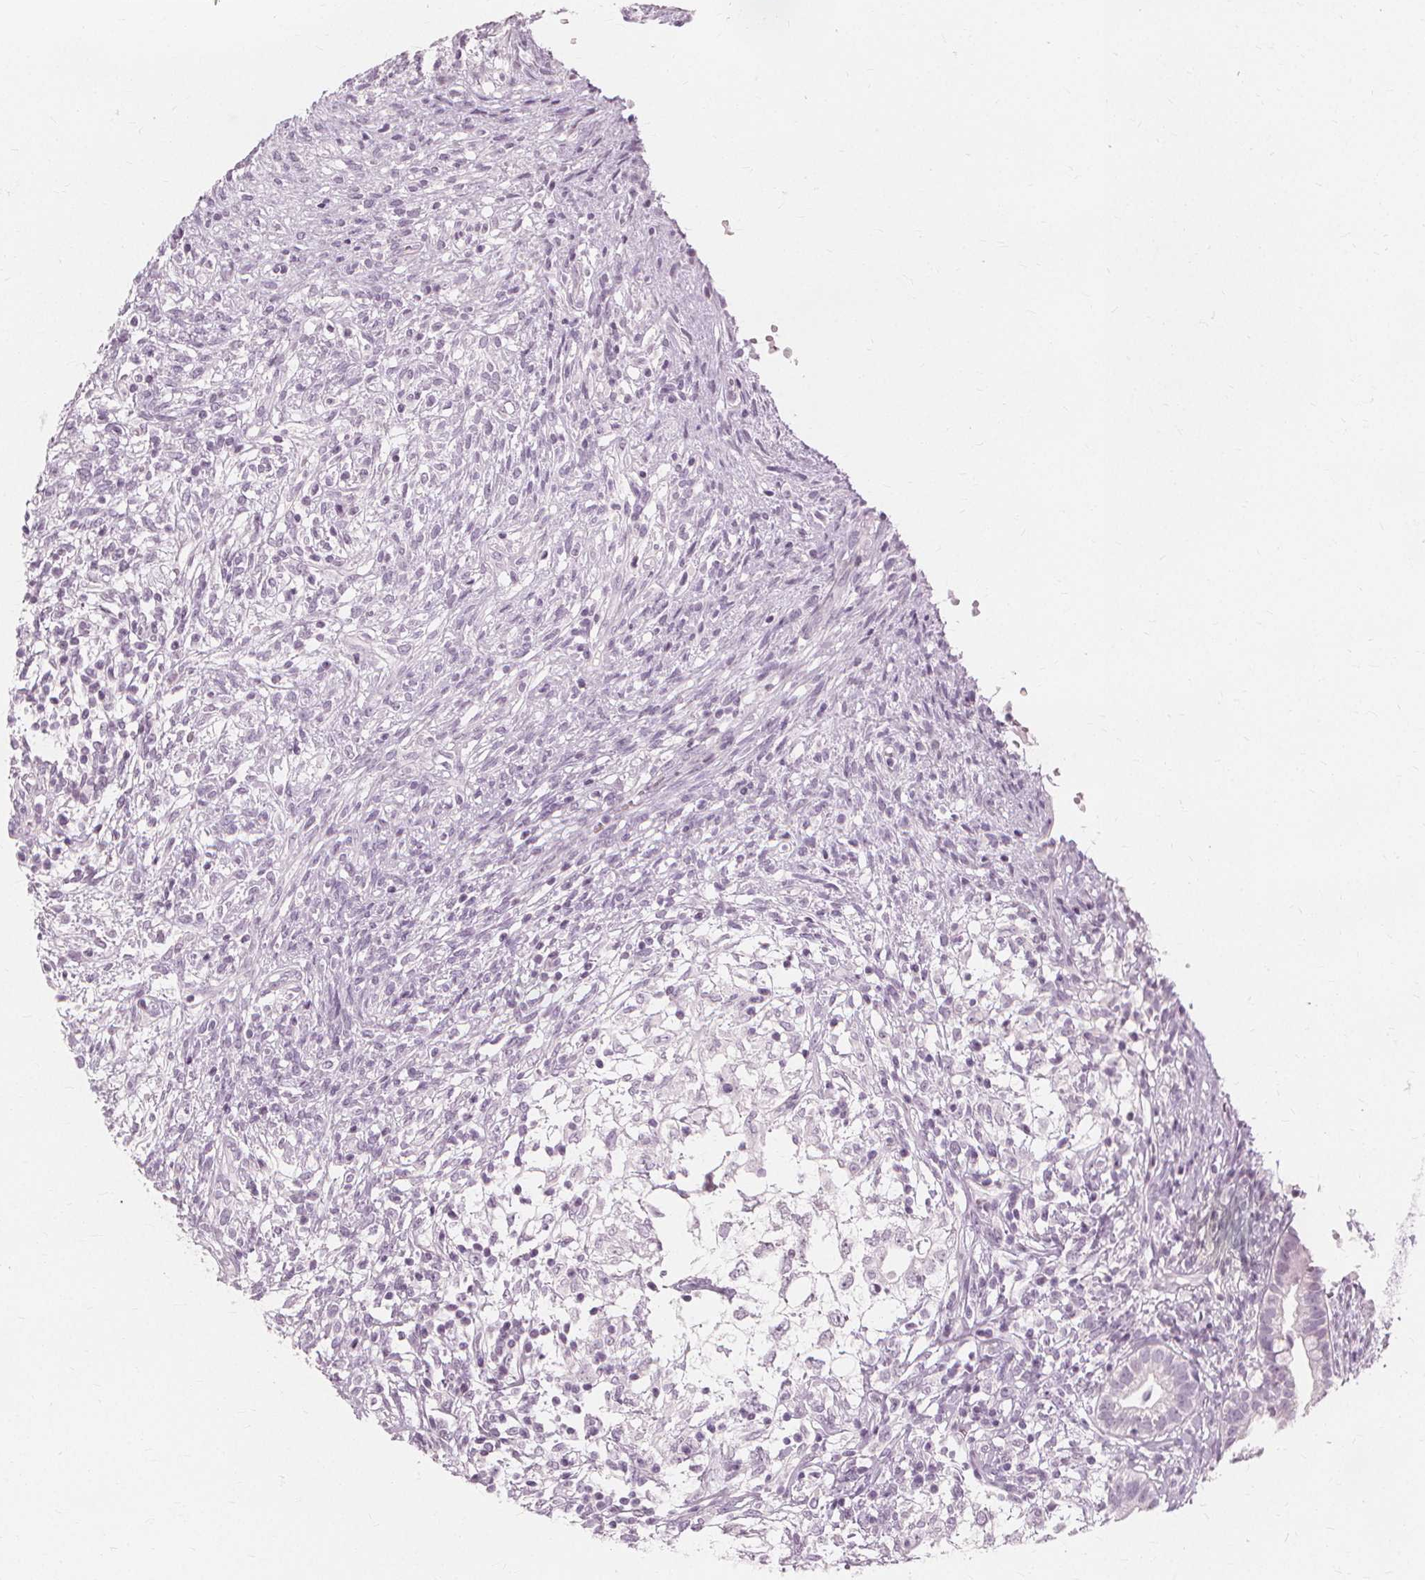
{"staining": {"intensity": "negative", "quantity": "none", "location": "none"}, "tissue": "testis cancer", "cell_type": "Tumor cells", "image_type": "cancer", "snomed": [{"axis": "morphology", "description": "Seminoma, NOS"}, {"axis": "morphology", "description": "Carcinoma, Embryonal, NOS"}, {"axis": "topography", "description": "Testis"}], "caption": "Immunohistochemistry (IHC) of human embryonal carcinoma (testis) reveals no staining in tumor cells.", "gene": "NXPE1", "patient": {"sex": "male", "age": 41}}